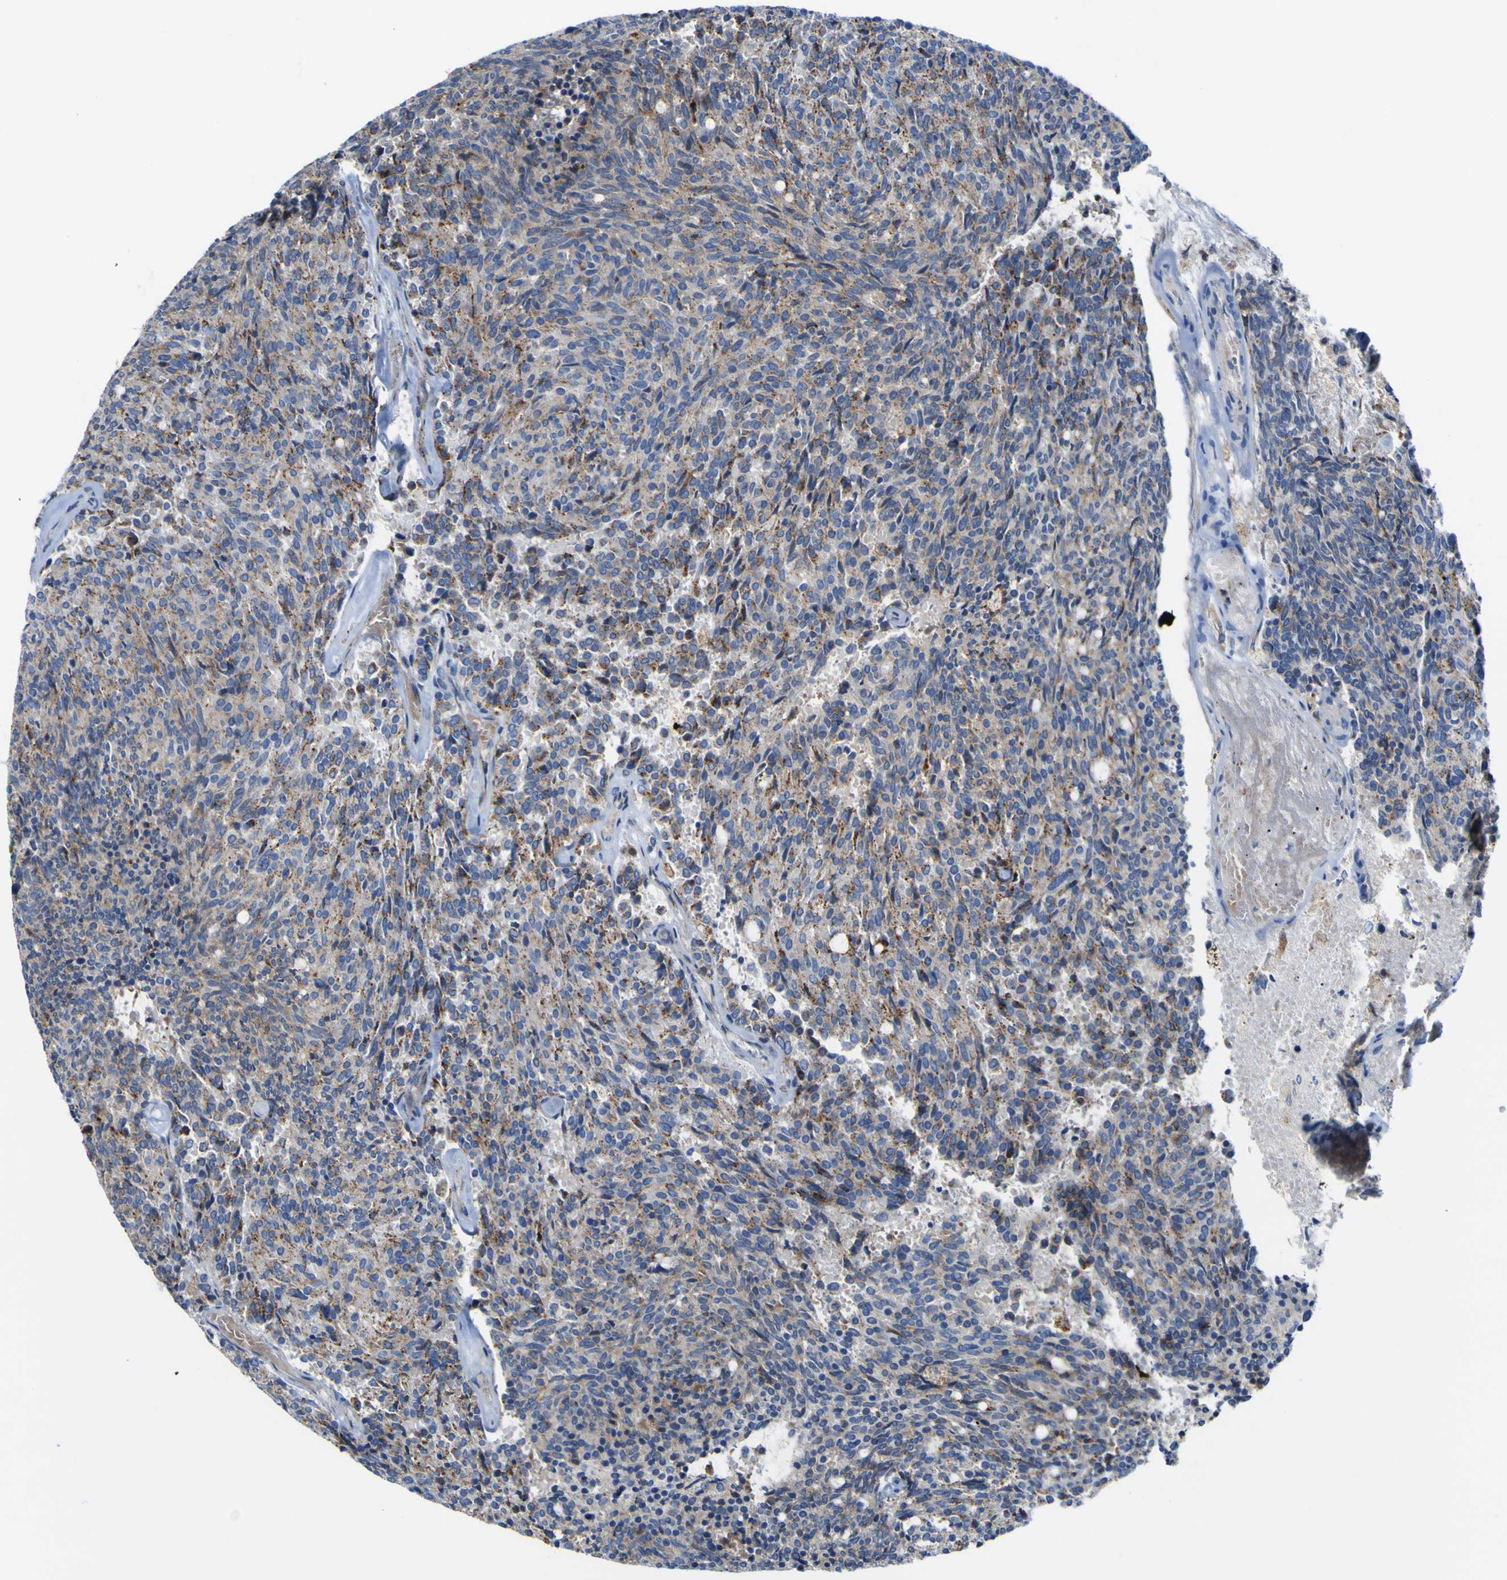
{"staining": {"intensity": "moderate", "quantity": ">75%", "location": "cytoplasmic/membranous"}, "tissue": "carcinoid", "cell_type": "Tumor cells", "image_type": "cancer", "snomed": [{"axis": "morphology", "description": "Carcinoid, malignant, NOS"}, {"axis": "topography", "description": "Pancreas"}], "caption": "Protein expression by immunohistochemistry (IHC) exhibits moderate cytoplasmic/membranous expression in approximately >75% of tumor cells in carcinoid.", "gene": "PTPRF", "patient": {"sex": "female", "age": 54}}